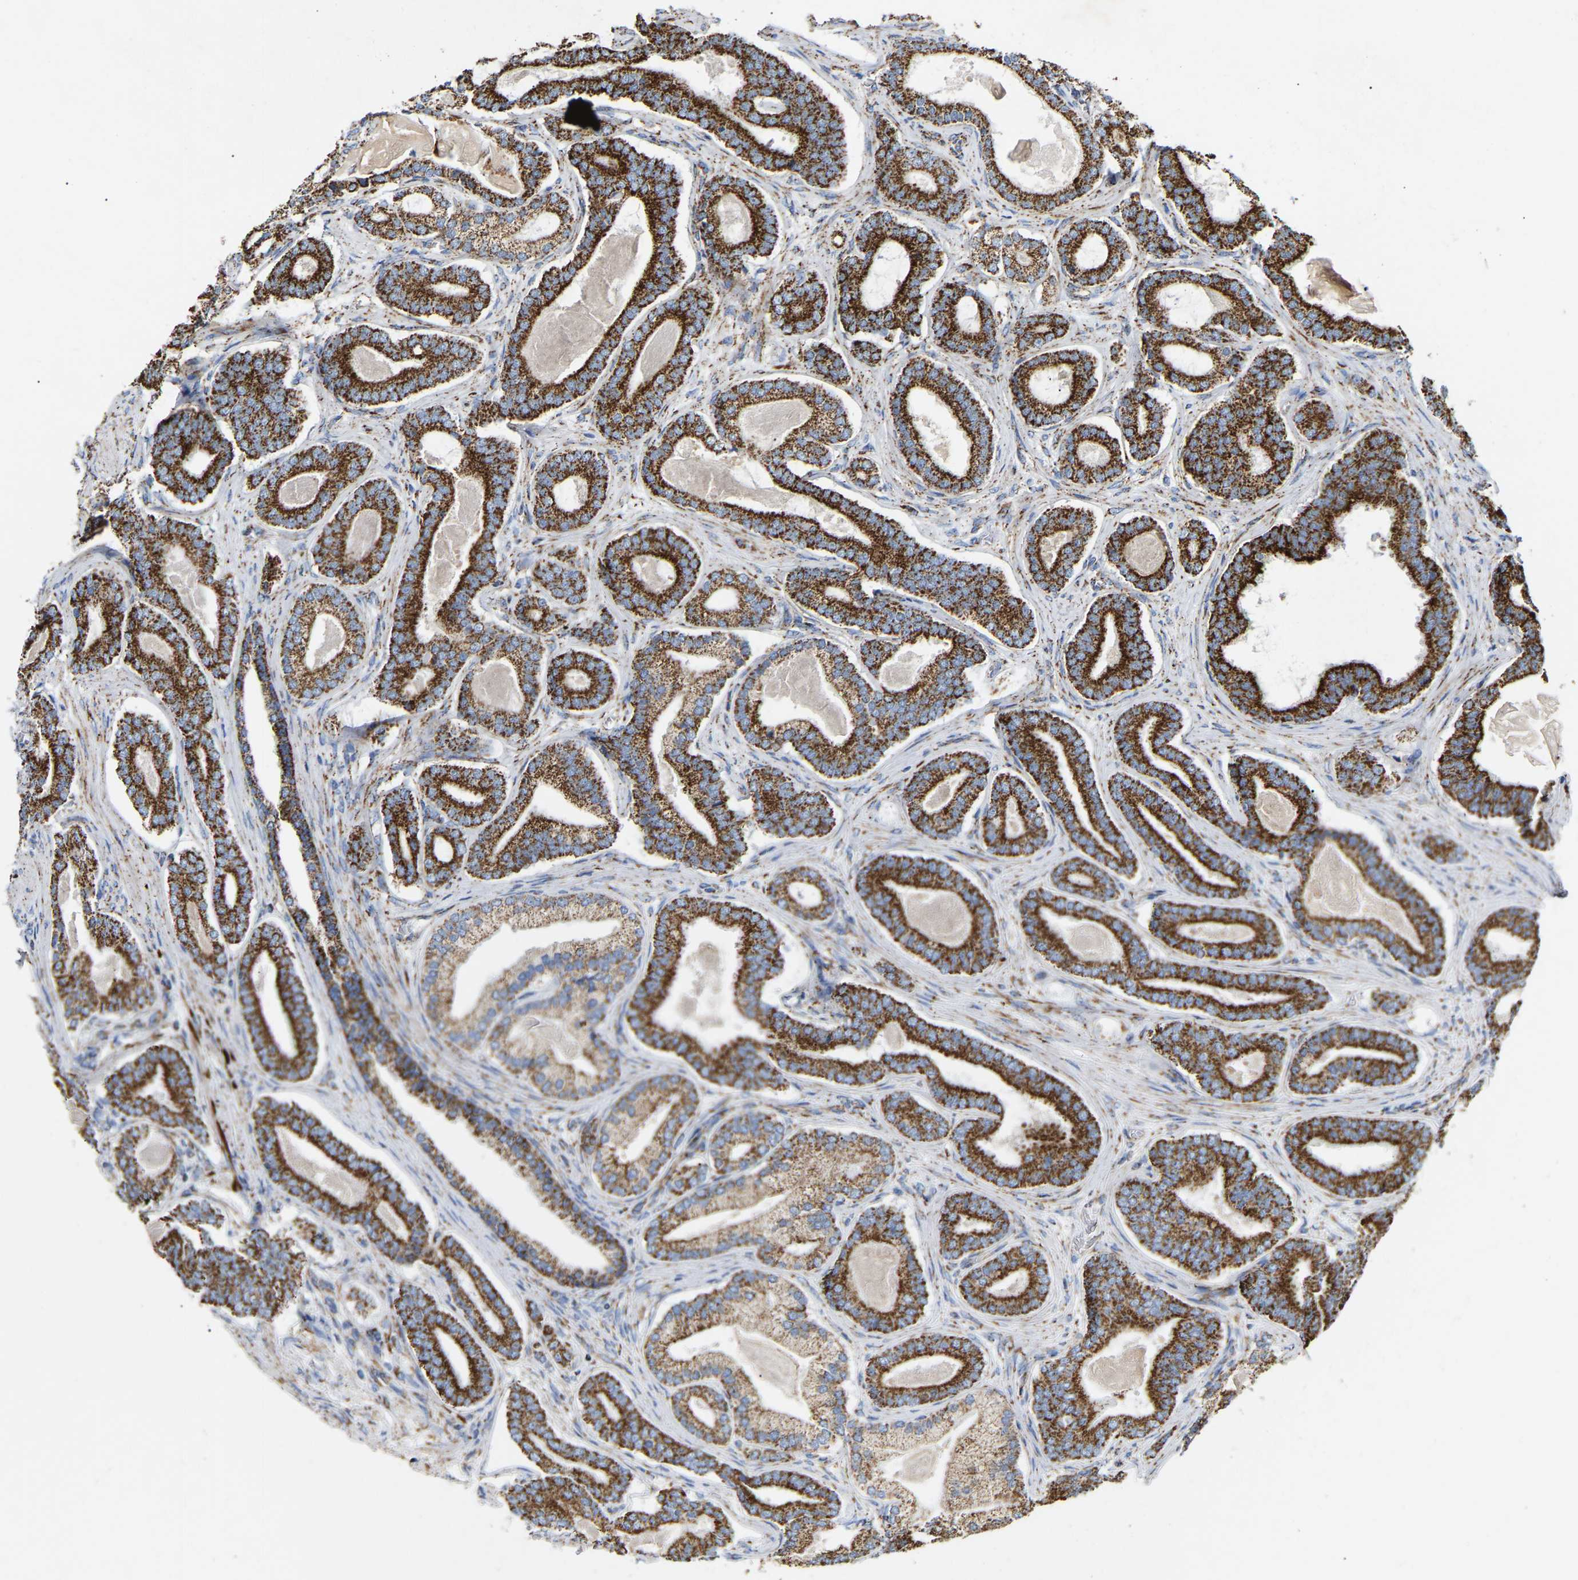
{"staining": {"intensity": "strong", "quantity": ">75%", "location": "cytoplasmic/membranous"}, "tissue": "prostate cancer", "cell_type": "Tumor cells", "image_type": "cancer", "snomed": [{"axis": "morphology", "description": "Adenocarcinoma, High grade"}, {"axis": "topography", "description": "Prostate"}], "caption": "Immunohistochemical staining of human prostate cancer demonstrates high levels of strong cytoplasmic/membranous positivity in approximately >75% of tumor cells.", "gene": "HIBADH", "patient": {"sex": "male", "age": 60}}